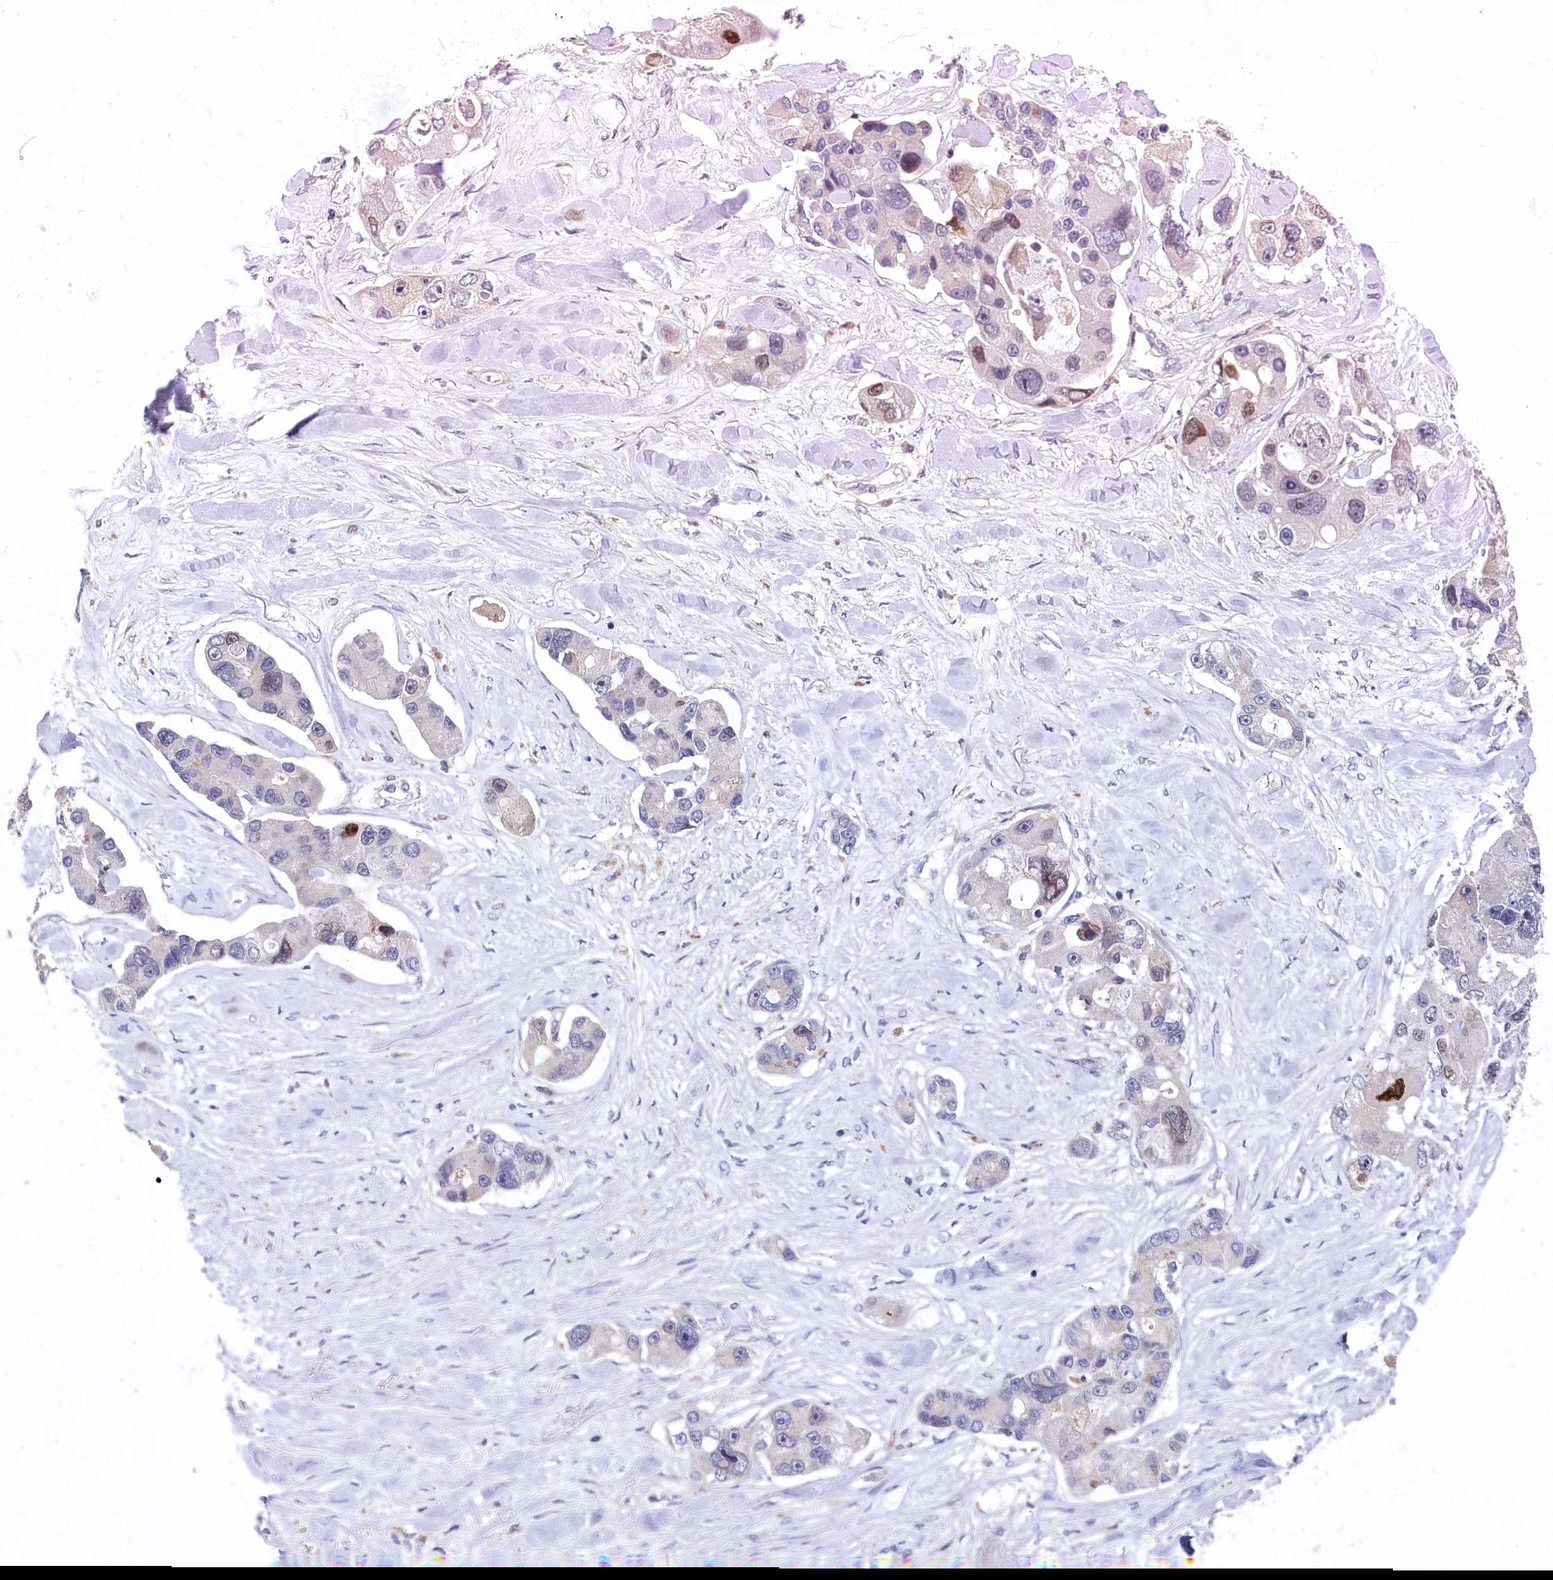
{"staining": {"intensity": "moderate", "quantity": "<25%", "location": "nuclear"}, "tissue": "lung cancer", "cell_type": "Tumor cells", "image_type": "cancer", "snomed": [{"axis": "morphology", "description": "Adenocarcinoma, NOS"}, {"axis": "topography", "description": "Lung"}], "caption": "A low amount of moderate nuclear expression is appreciated in about <25% of tumor cells in lung cancer (adenocarcinoma) tissue. Using DAB (brown) and hematoxylin (blue) stains, captured at high magnification using brightfield microscopy.", "gene": "ASXL3", "patient": {"sex": "female", "age": 54}}